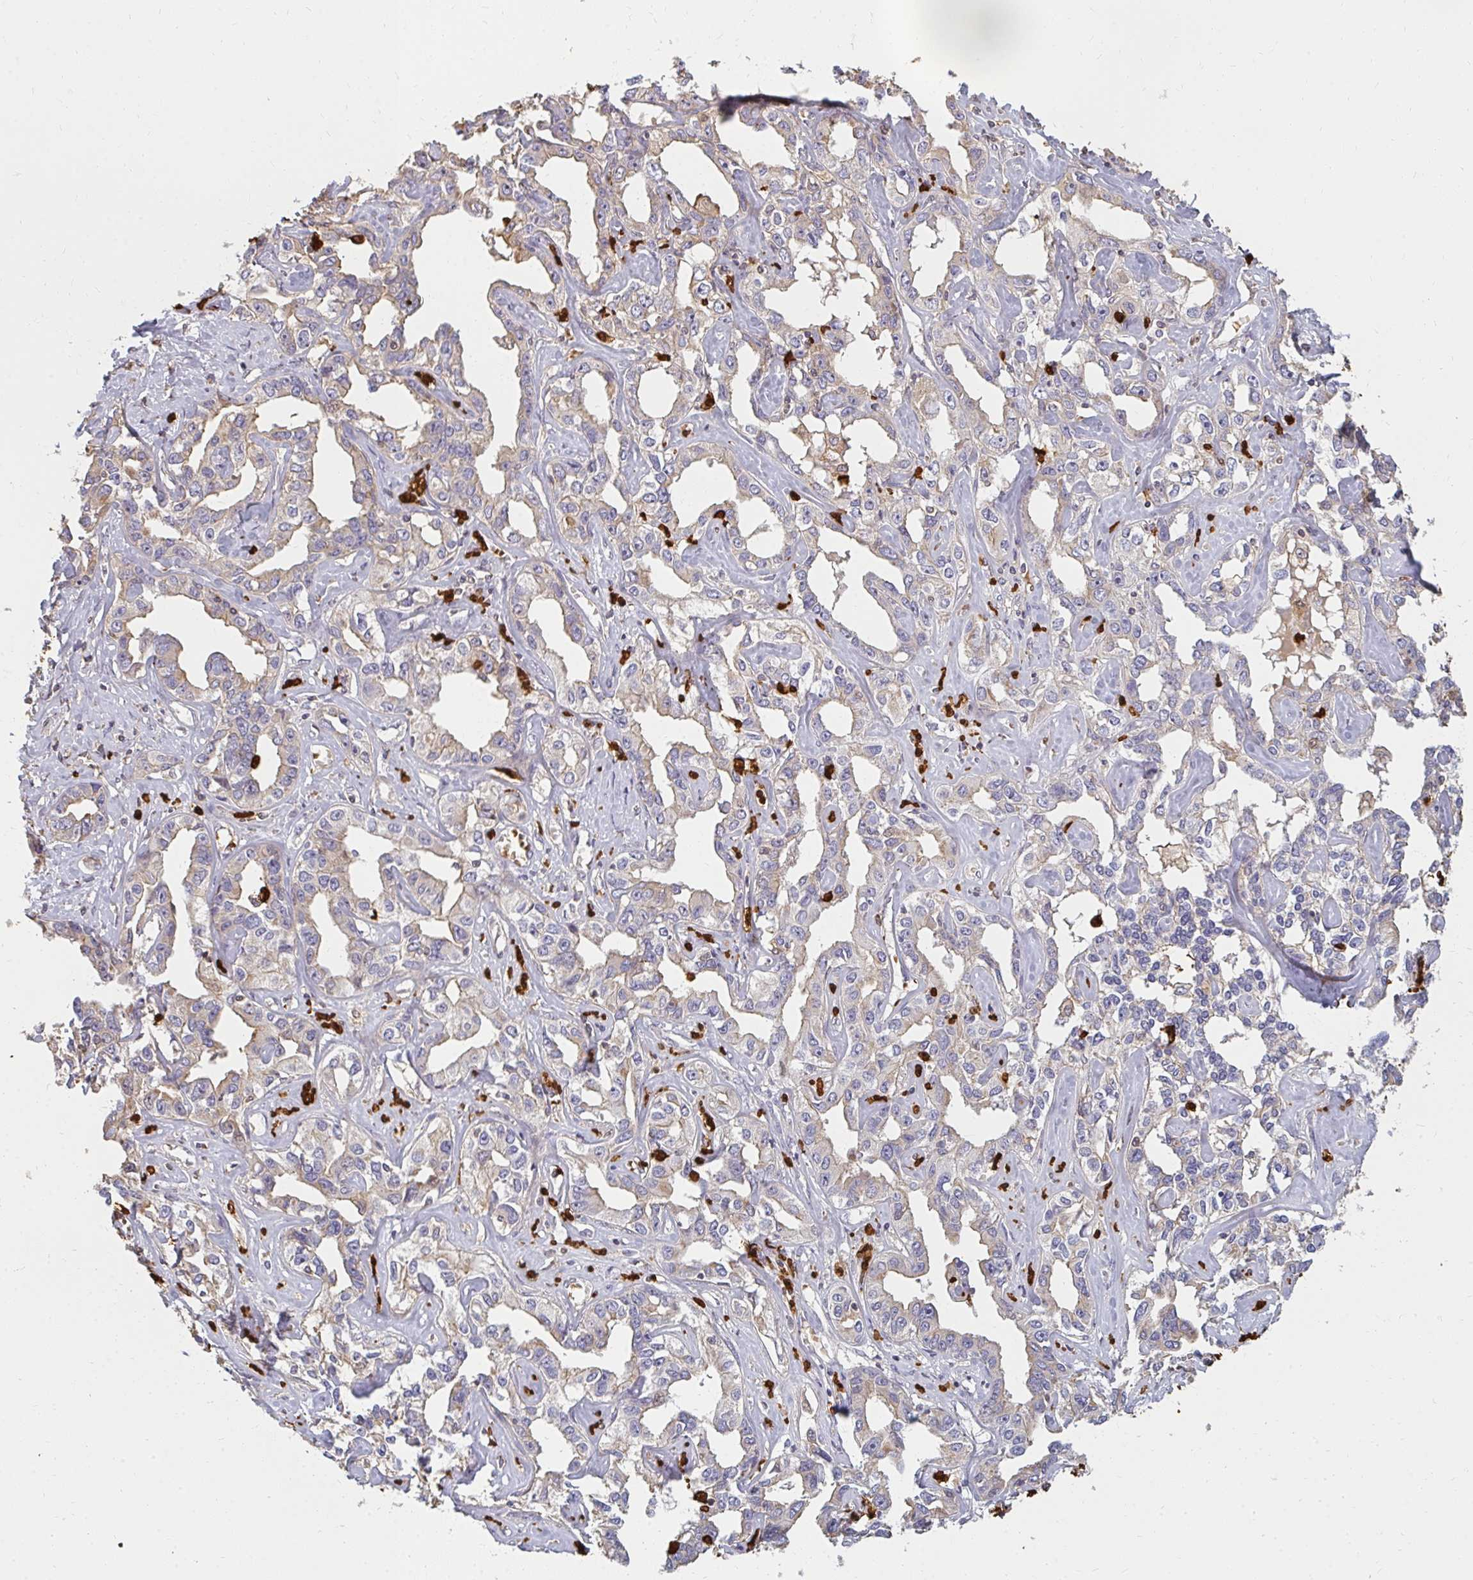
{"staining": {"intensity": "weak", "quantity": "<25%", "location": "cytoplasmic/membranous"}, "tissue": "liver cancer", "cell_type": "Tumor cells", "image_type": "cancer", "snomed": [{"axis": "morphology", "description": "Cholangiocarcinoma"}, {"axis": "topography", "description": "Liver"}], "caption": "Immunohistochemical staining of human liver cholangiocarcinoma demonstrates no significant positivity in tumor cells.", "gene": "CNTRL", "patient": {"sex": "male", "age": 59}}